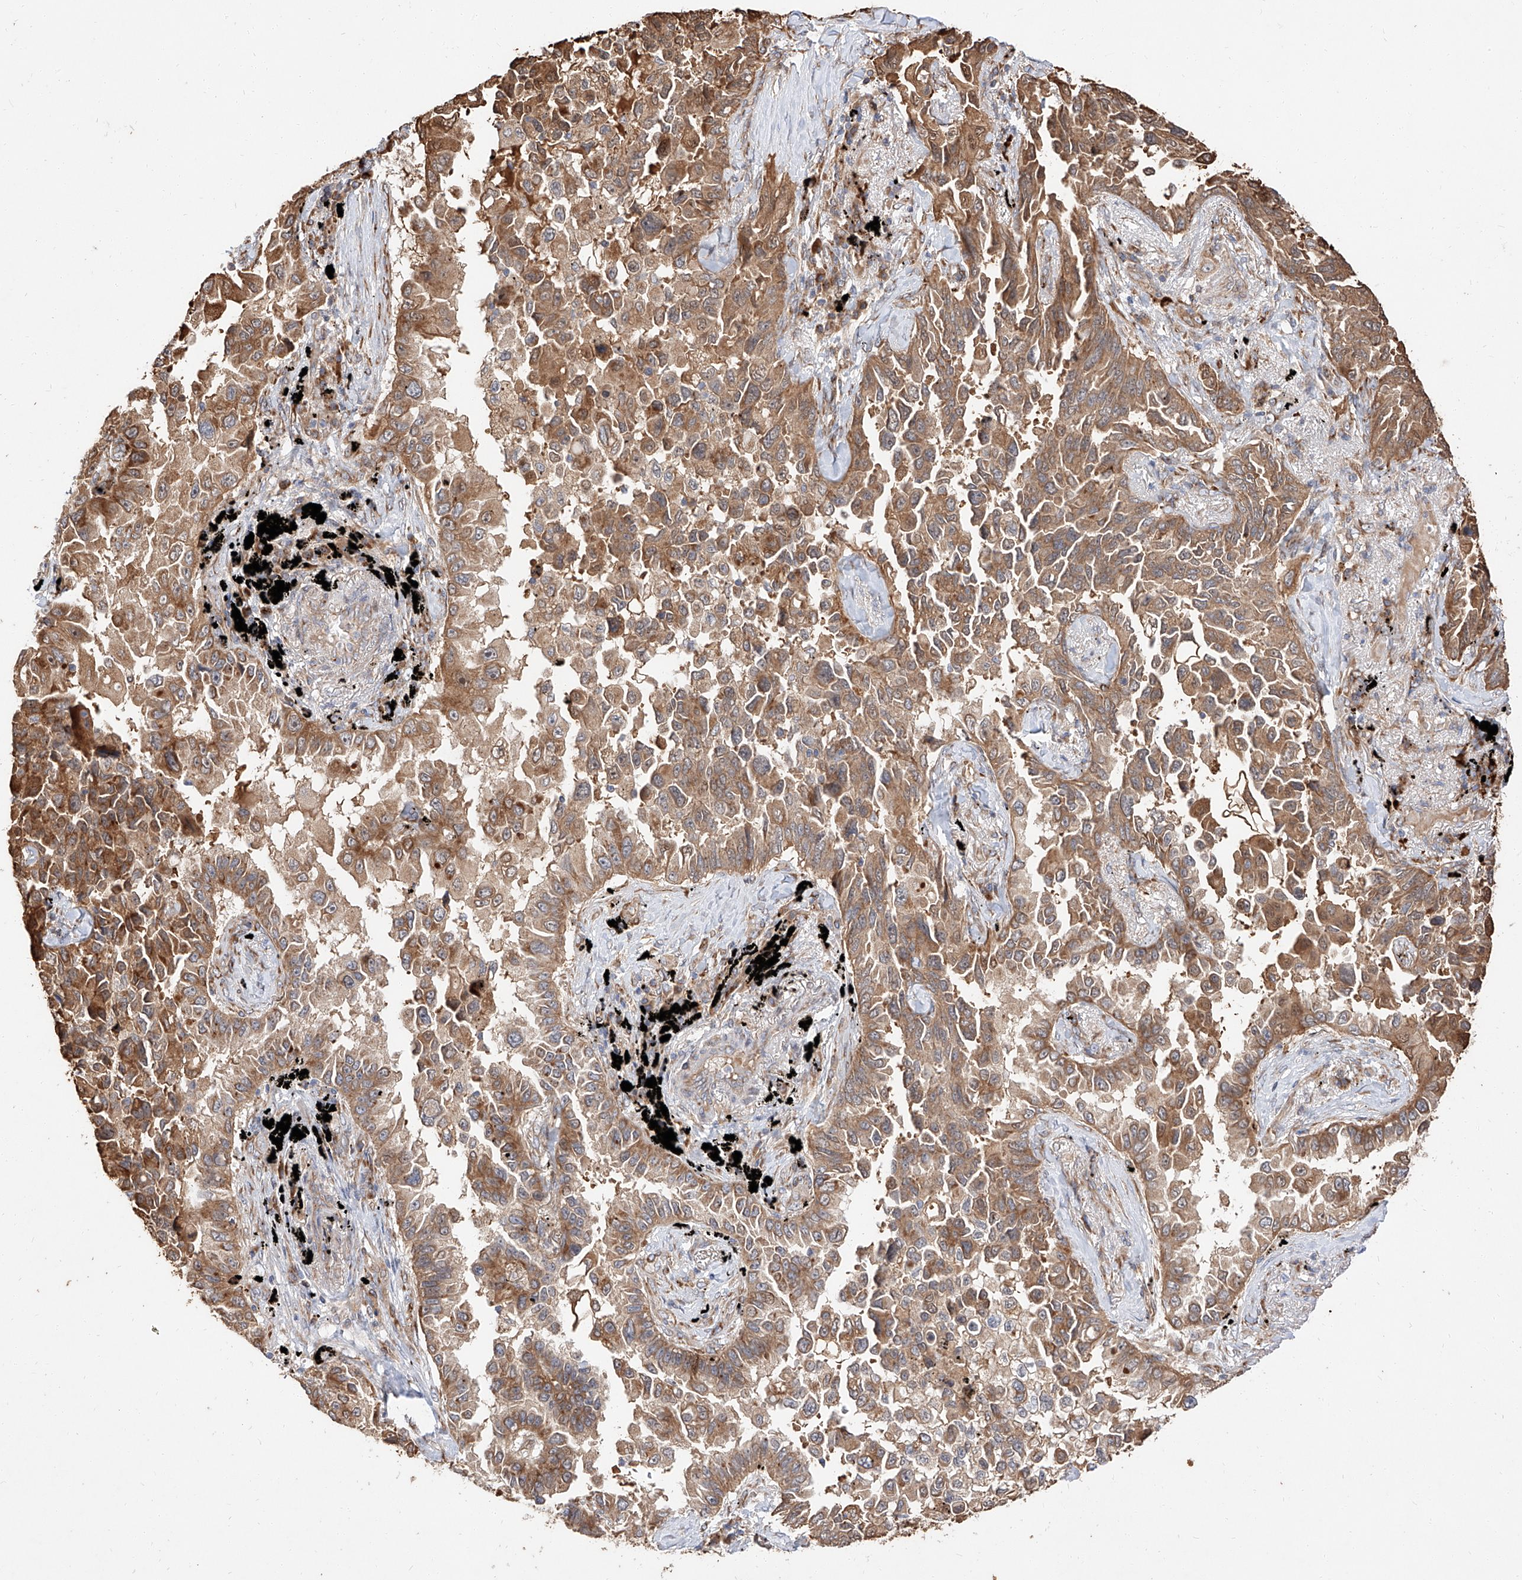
{"staining": {"intensity": "moderate", "quantity": ">75%", "location": "cytoplasmic/membranous"}, "tissue": "lung cancer", "cell_type": "Tumor cells", "image_type": "cancer", "snomed": [{"axis": "morphology", "description": "Adenocarcinoma, NOS"}, {"axis": "topography", "description": "Lung"}], "caption": "Human lung cancer (adenocarcinoma) stained for a protein (brown) exhibits moderate cytoplasmic/membranous positive staining in approximately >75% of tumor cells.", "gene": "DIRAS3", "patient": {"sex": "female", "age": 67}}